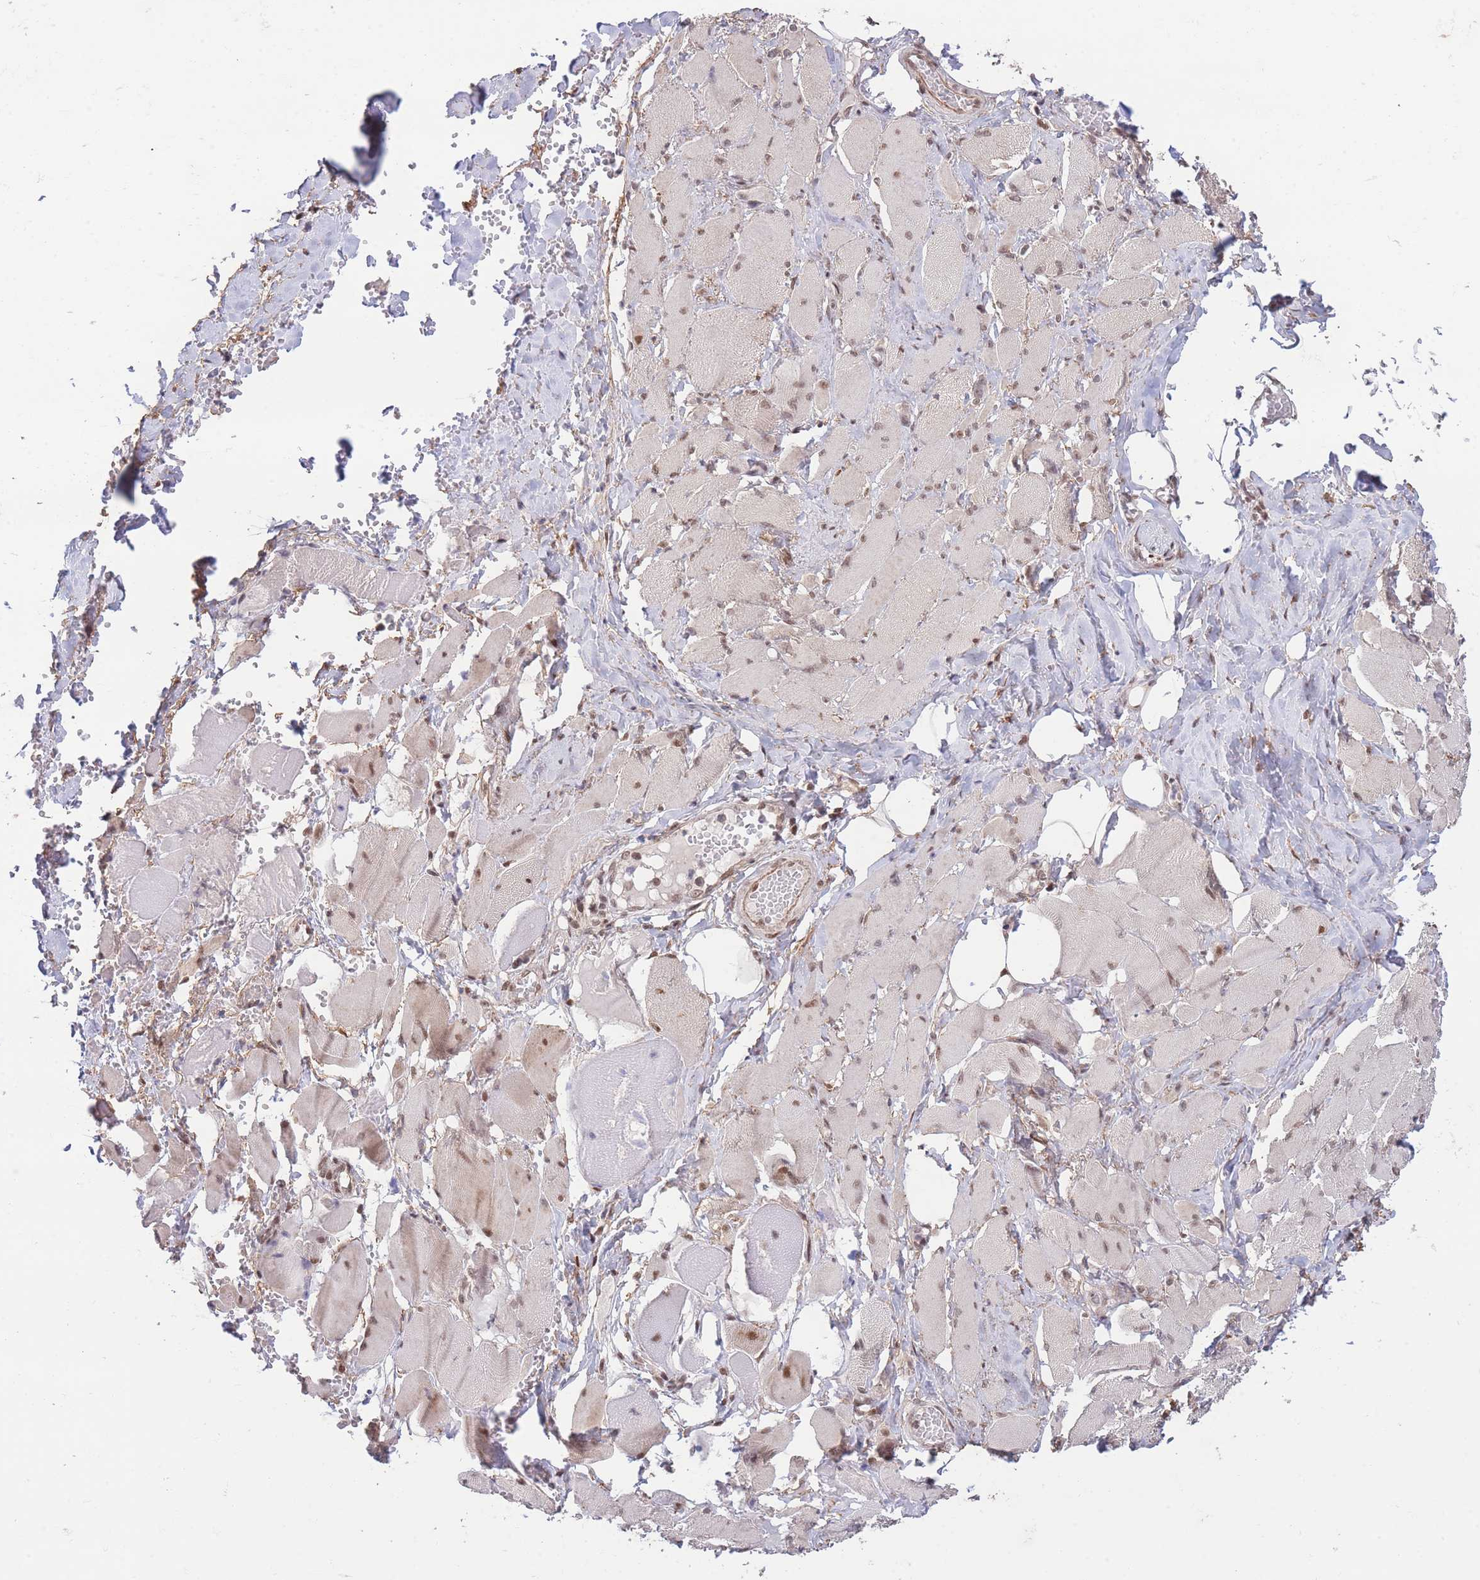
{"staining": {"intensity": "weak", "quantity": ">75%", "location": "nuclear"}, "tissue": "skeletal muscle", "cell_type": "Myocytes", "image_type": "normal", "snomed": [{"axis": "morphology", "description": "Normal tissue, NOS"}, {"axis": "morphology", "description": "Basal cell carcinoma"}, {"axis": "topography", "description": "Skeletal muscle"}], "caption": "This image displays immunohistochemistry staining of benign skeletal muscle, with low weak nuclear staining in approximately >75% of myocytes.", "gene": "CARD8", "patient": {"sex": "female", "age": 64}}